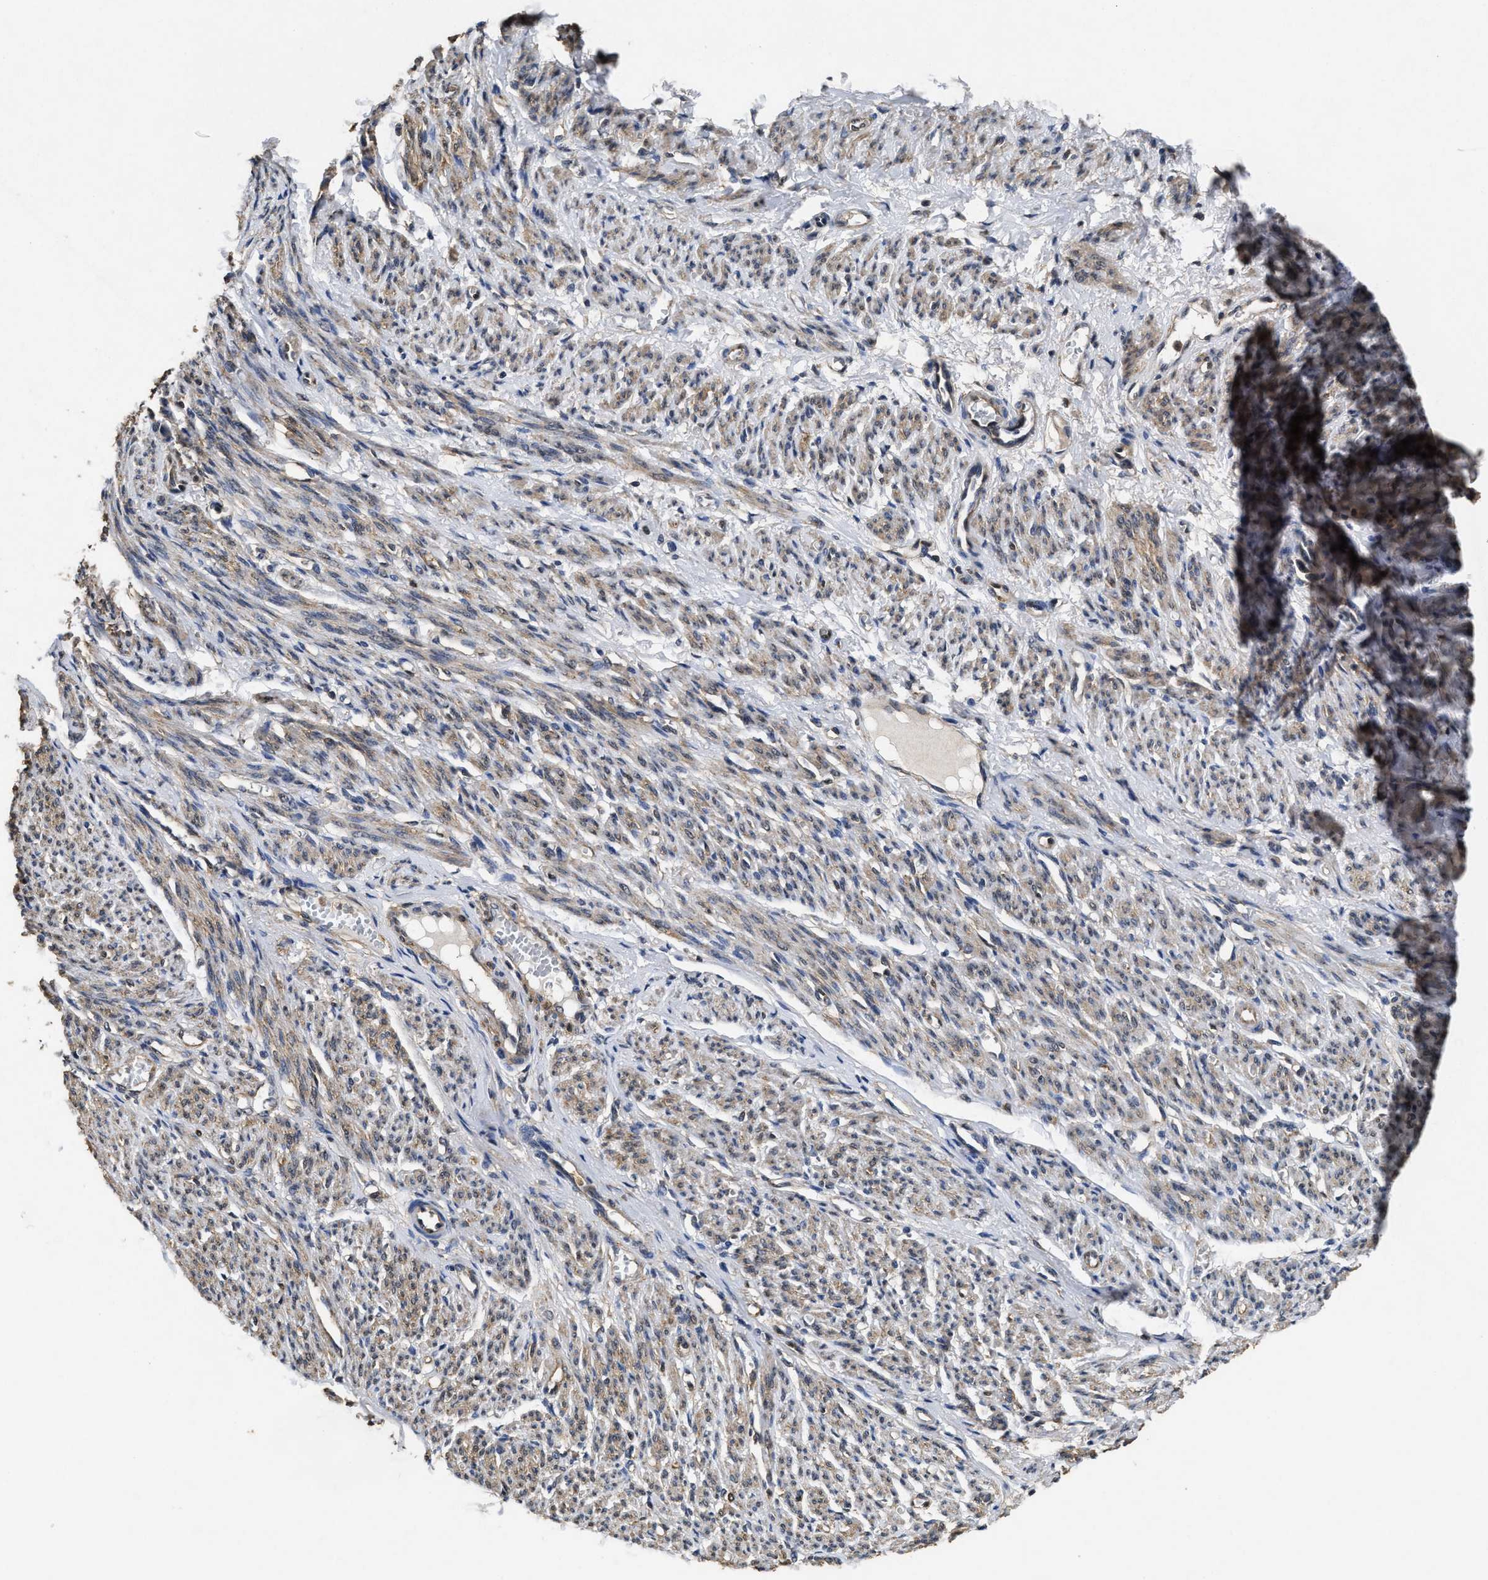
{"staining": {"intensity": "weak", "quantity": ">75%", "location": "cytoplasmic/membranous"}, "tissue": "smooth muscle", "cell_type": "Smooth muscle cells", "image_type": "normal", "snomed": [{"axis": "morphology", "description": "Normal tissue, NOS"}, {"axis": "topography", "description": "Smooth muscle"}], "caption": "A brown stain shows weak cytoplasmic/membranous expression of a protein in smooth muscle cells of normal smooth muscle. Immunohistochemistry (ihc) stains the protein of interest in brown and the nuclei are stained blue.", "gene": "ACAT2", "patient": {"sex": "female", "age": 65}}